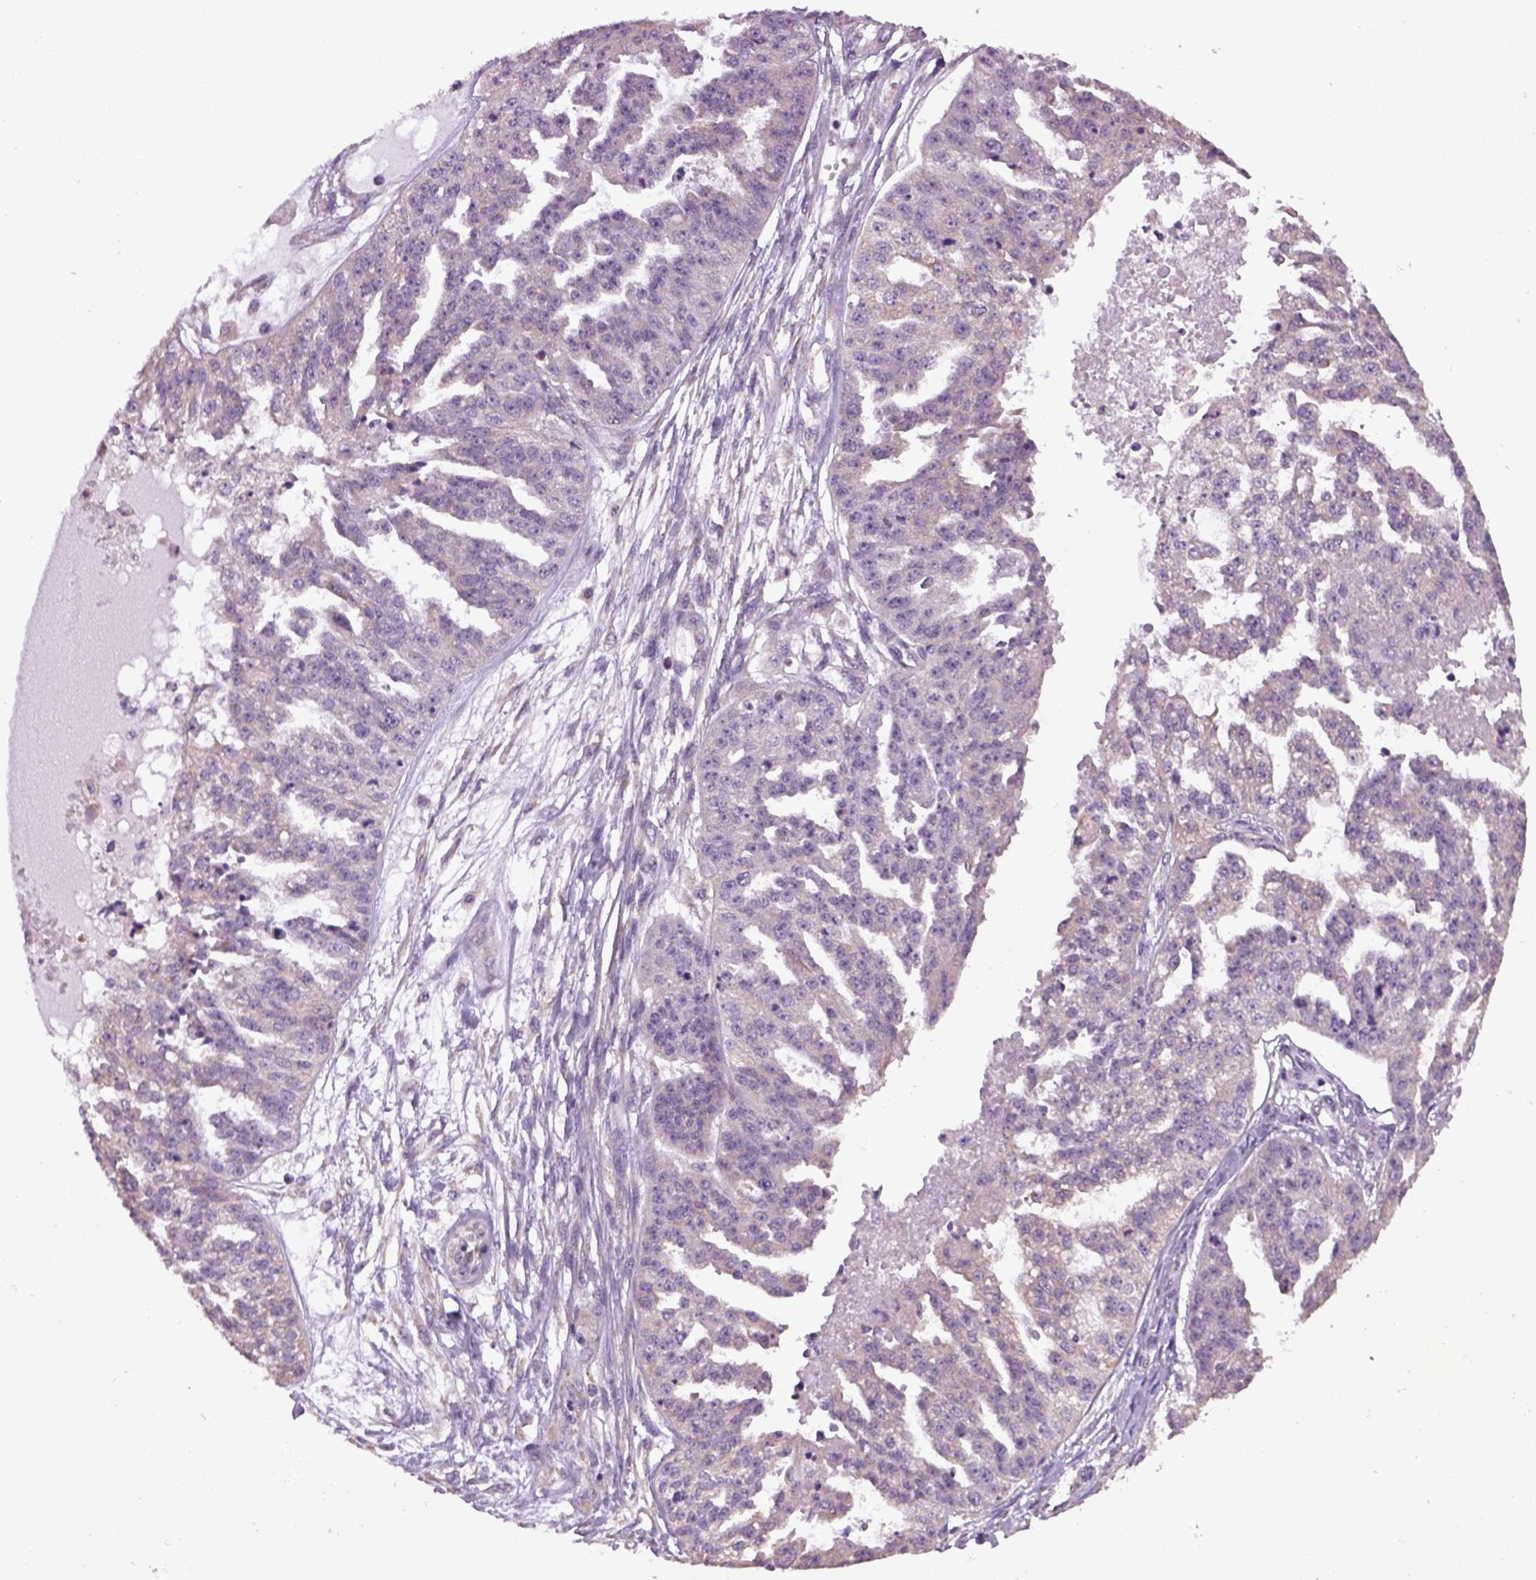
{"staining": {"intensity": "negative", "quantity": "none", "location": "none"}, "tissue": "ovarian cancer", "cell_type": "Tumor cells", "image_type": "cancer", "snomed": [{"axis": "morphology", "description": "Cystadenocarcinoma, serous, NOS"}, {"axis": "topography", "description": "Ovary"}], "caption": "This is an immunohistochemistry (IHC) histopathology image of human ovarian cancer. There is no expression in tumor cells.", "gene": "TPRG1", "patient": {"sex": "female", "age": 58}}